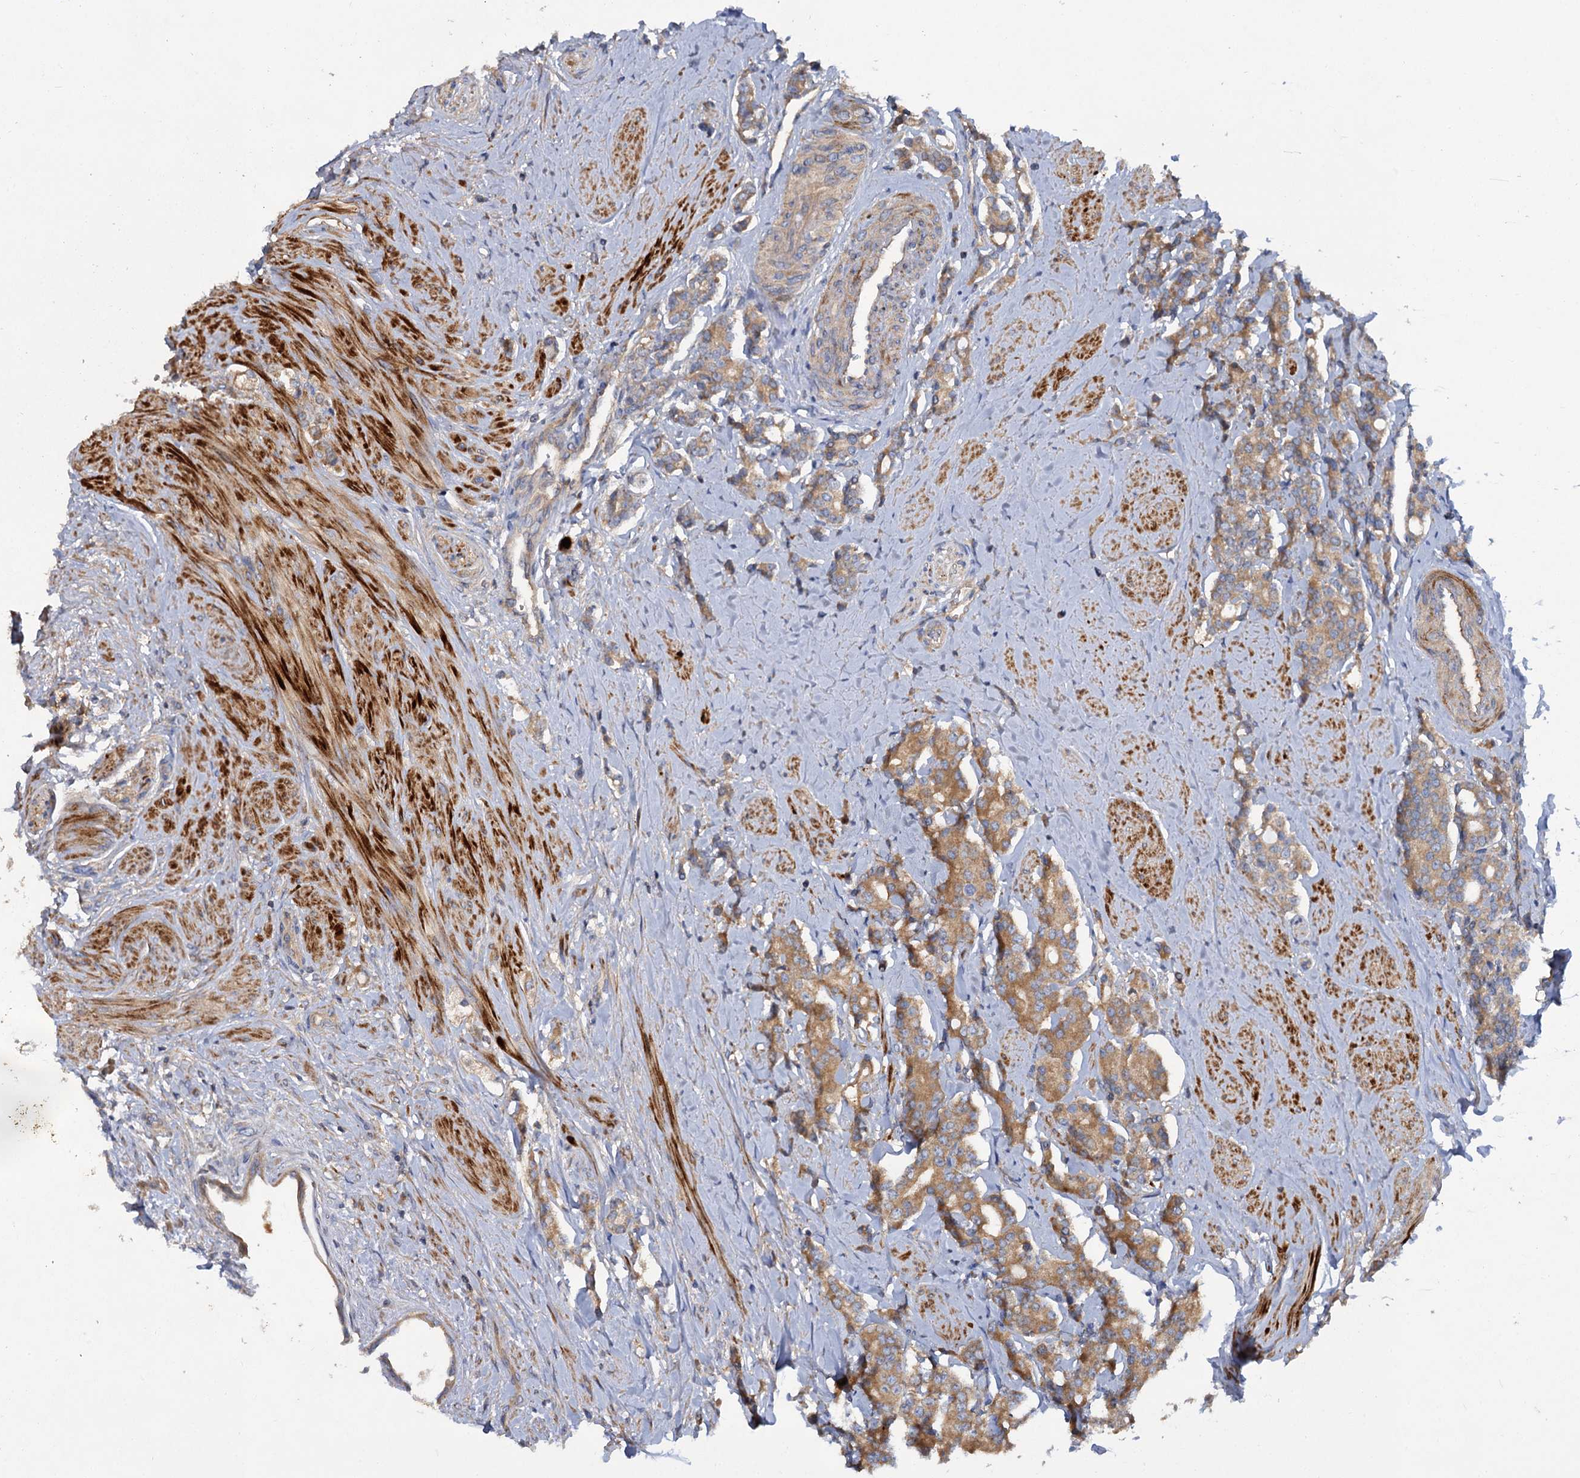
{"staining": {"intensity": "moderate", "quantity": ">75%", "location": "cytoplasmic/membranous"}, "tissue": "prostate cancer", "cell_type": "Tumor cells", "image_type": "cancer", "snomed": [{"axis": "morphology", "description": "Adenocarcinoma, High grade"}, {"axis": "topography", "description": "Prostate"}], "caption": "Prostate cancer (adenocarcinoma (high-grade)) was stained to show a protein in brown. There is medium levels of moderate cytoplasmic/membranous positivity in about >75% of tumor cells. Using DAB (brown) and hematoxylin (blue) stains, captured at high magnification using brightfield microscopy.", "gene": "ALKBH7", "patient": {"sex": "male", "age": 62}}